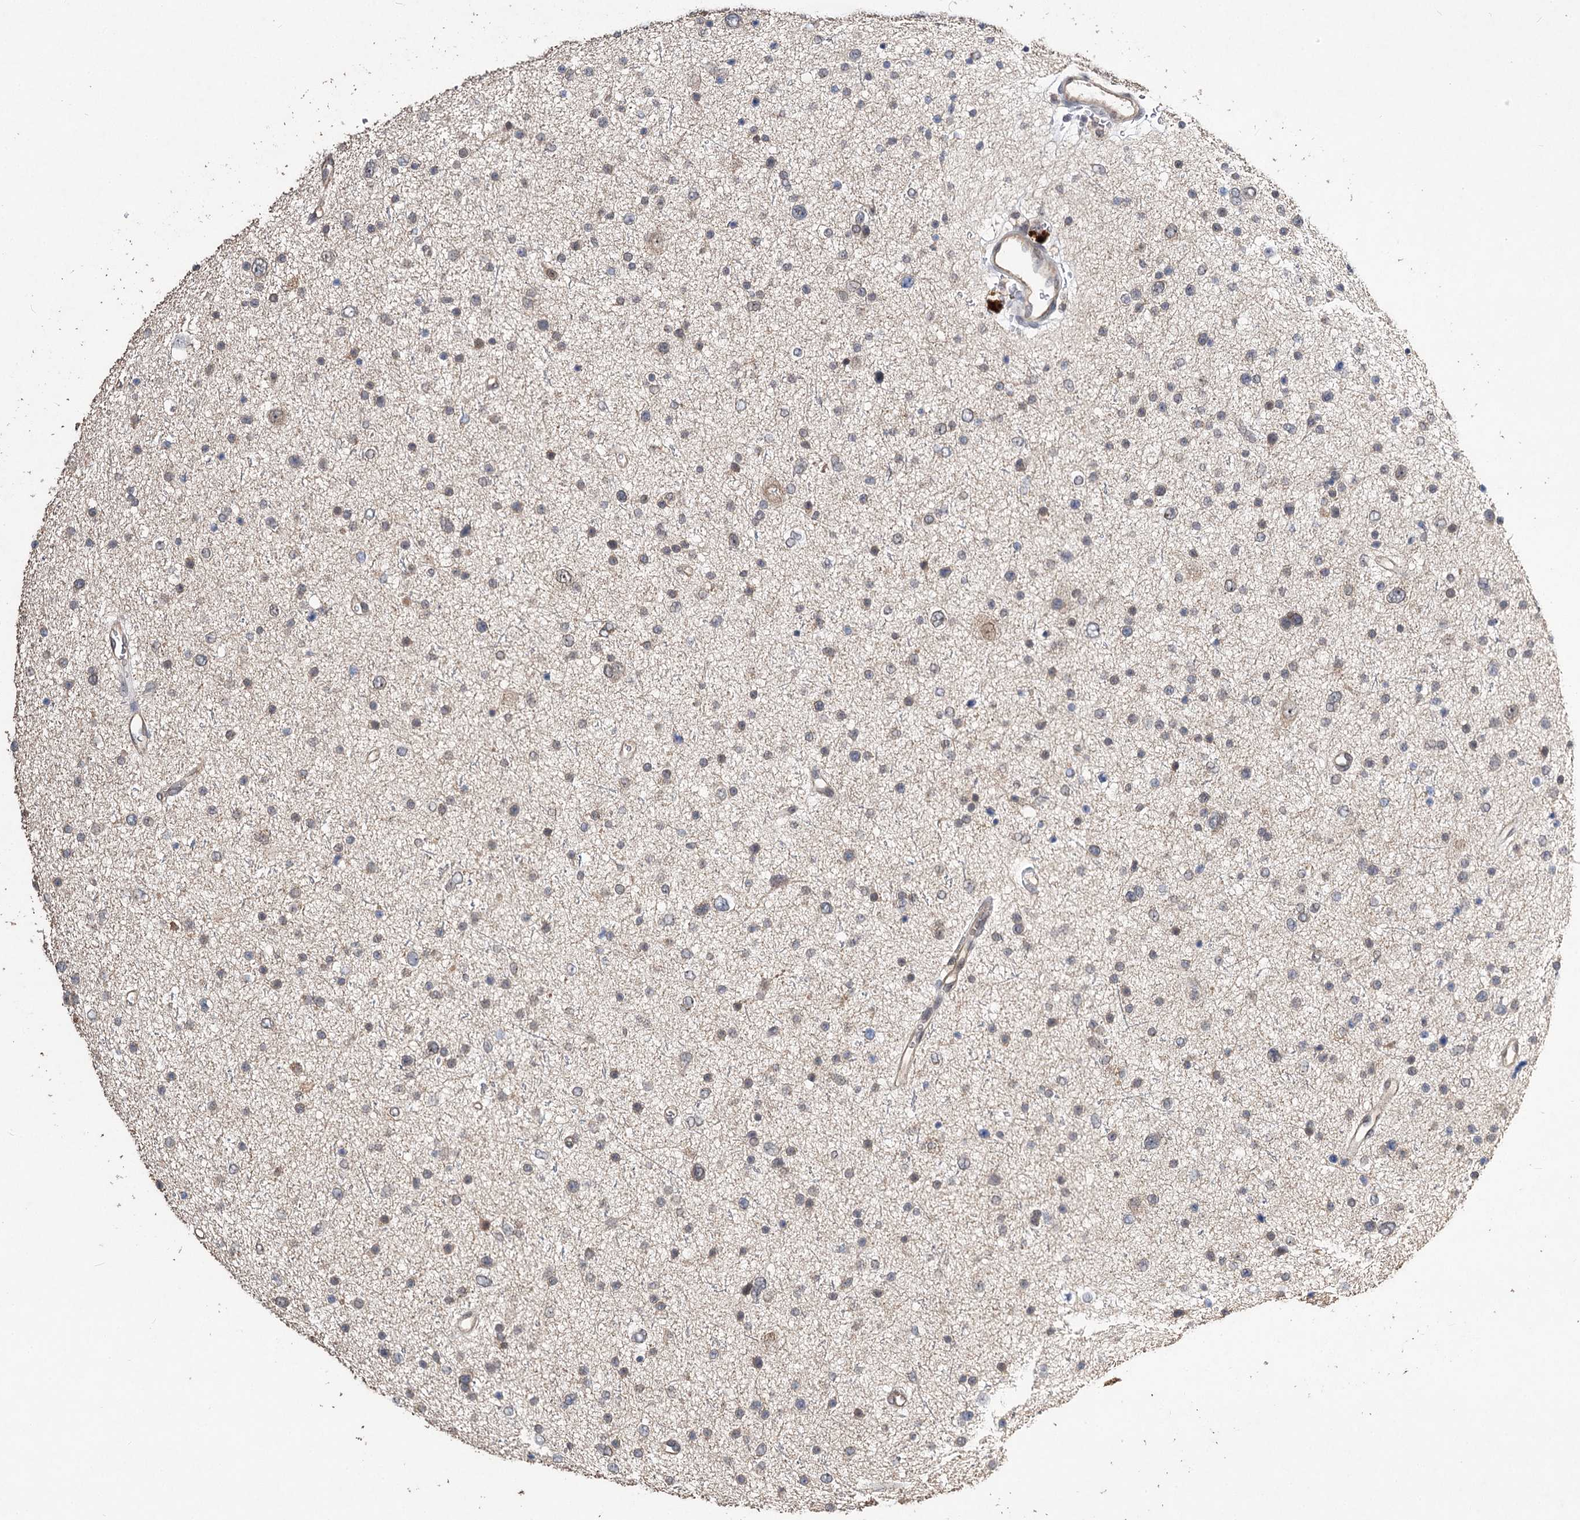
{"staining": {"intensity": "negative", "quantity": "none", "location": "none"}, "tissue": "glioma", "cell_type": "Tumor cells", "image_type": "cancer", "snomed": [{"axis": "morphology", "description": "Glioma, malignant, Low grade"}, {"axis": "topography", "description": "Brain"}], "caption": "A high-resolution histopathology image shows IHC staining of malignant low-grade glioma, which demonstrates no significant staining in tumor cells. The staining is performed using DAB (3,3'-diaminobenzidine) brown chromogen with nuclei counter-stained in using hematoxylin.", "gene": "NOPCHAP1", "patient": {"sex": "female", "age": 37}}